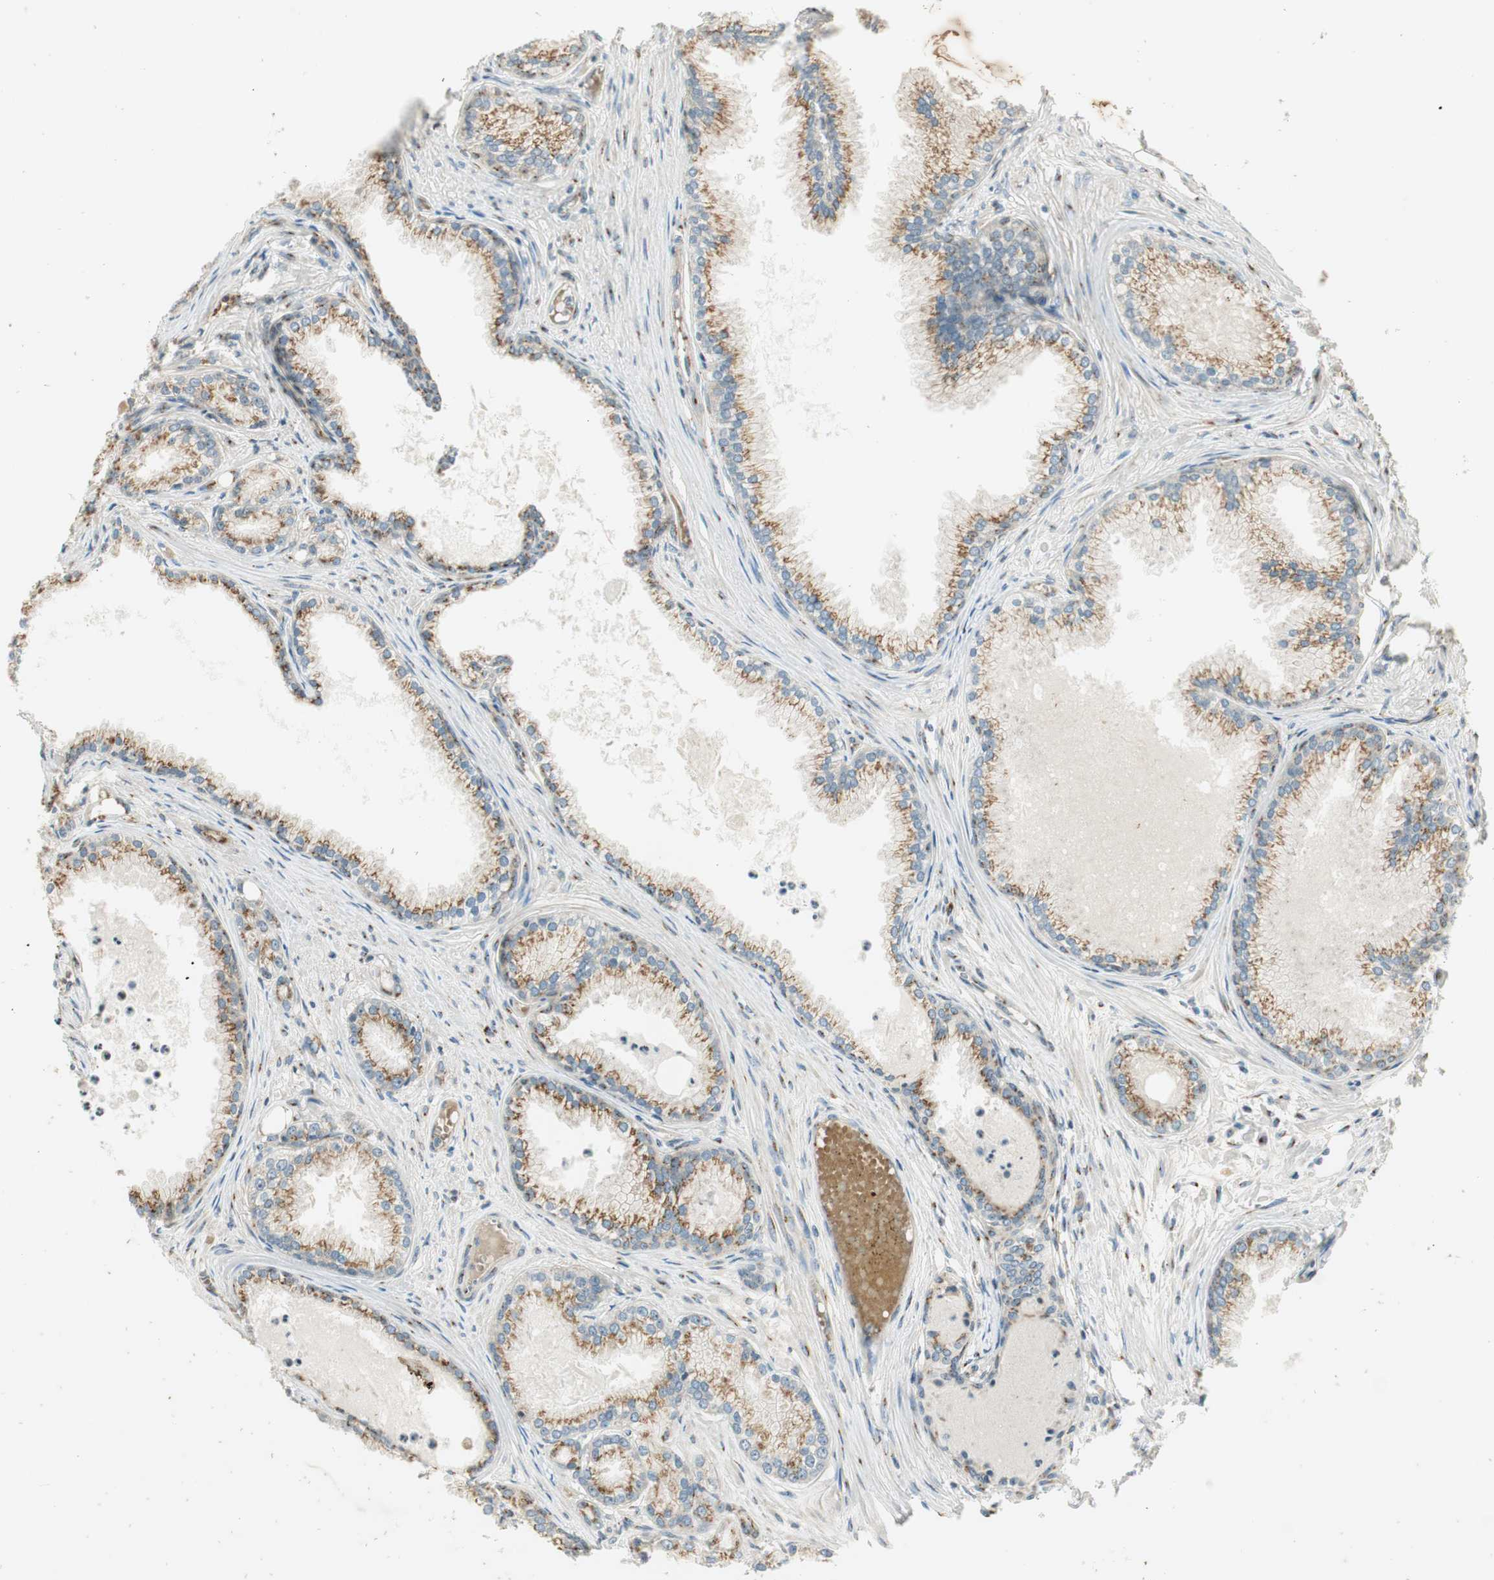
{"staining": {"intensity": "weak", "quantity": ">75%", "location": "cytoplasmic/membranous"}, "tissue": "prostate cancer", "cell_type": "Tumor cells", "image_type": "cancer", "snomed": [{"axis": "morphology", "description": "Adenocarcinoma, Low grade"}, {"axis": "topography", "description": "Prostate"}], "caption": "Immunohistochemical staining of human adenocarcinoma (low-grade) (prostate) reveals low levels of weak cytoplasmic/membranous positivity in about >75% of tumor cells.", "gene": "NEO1", "patient": {"sex": "male", "age": 72}}